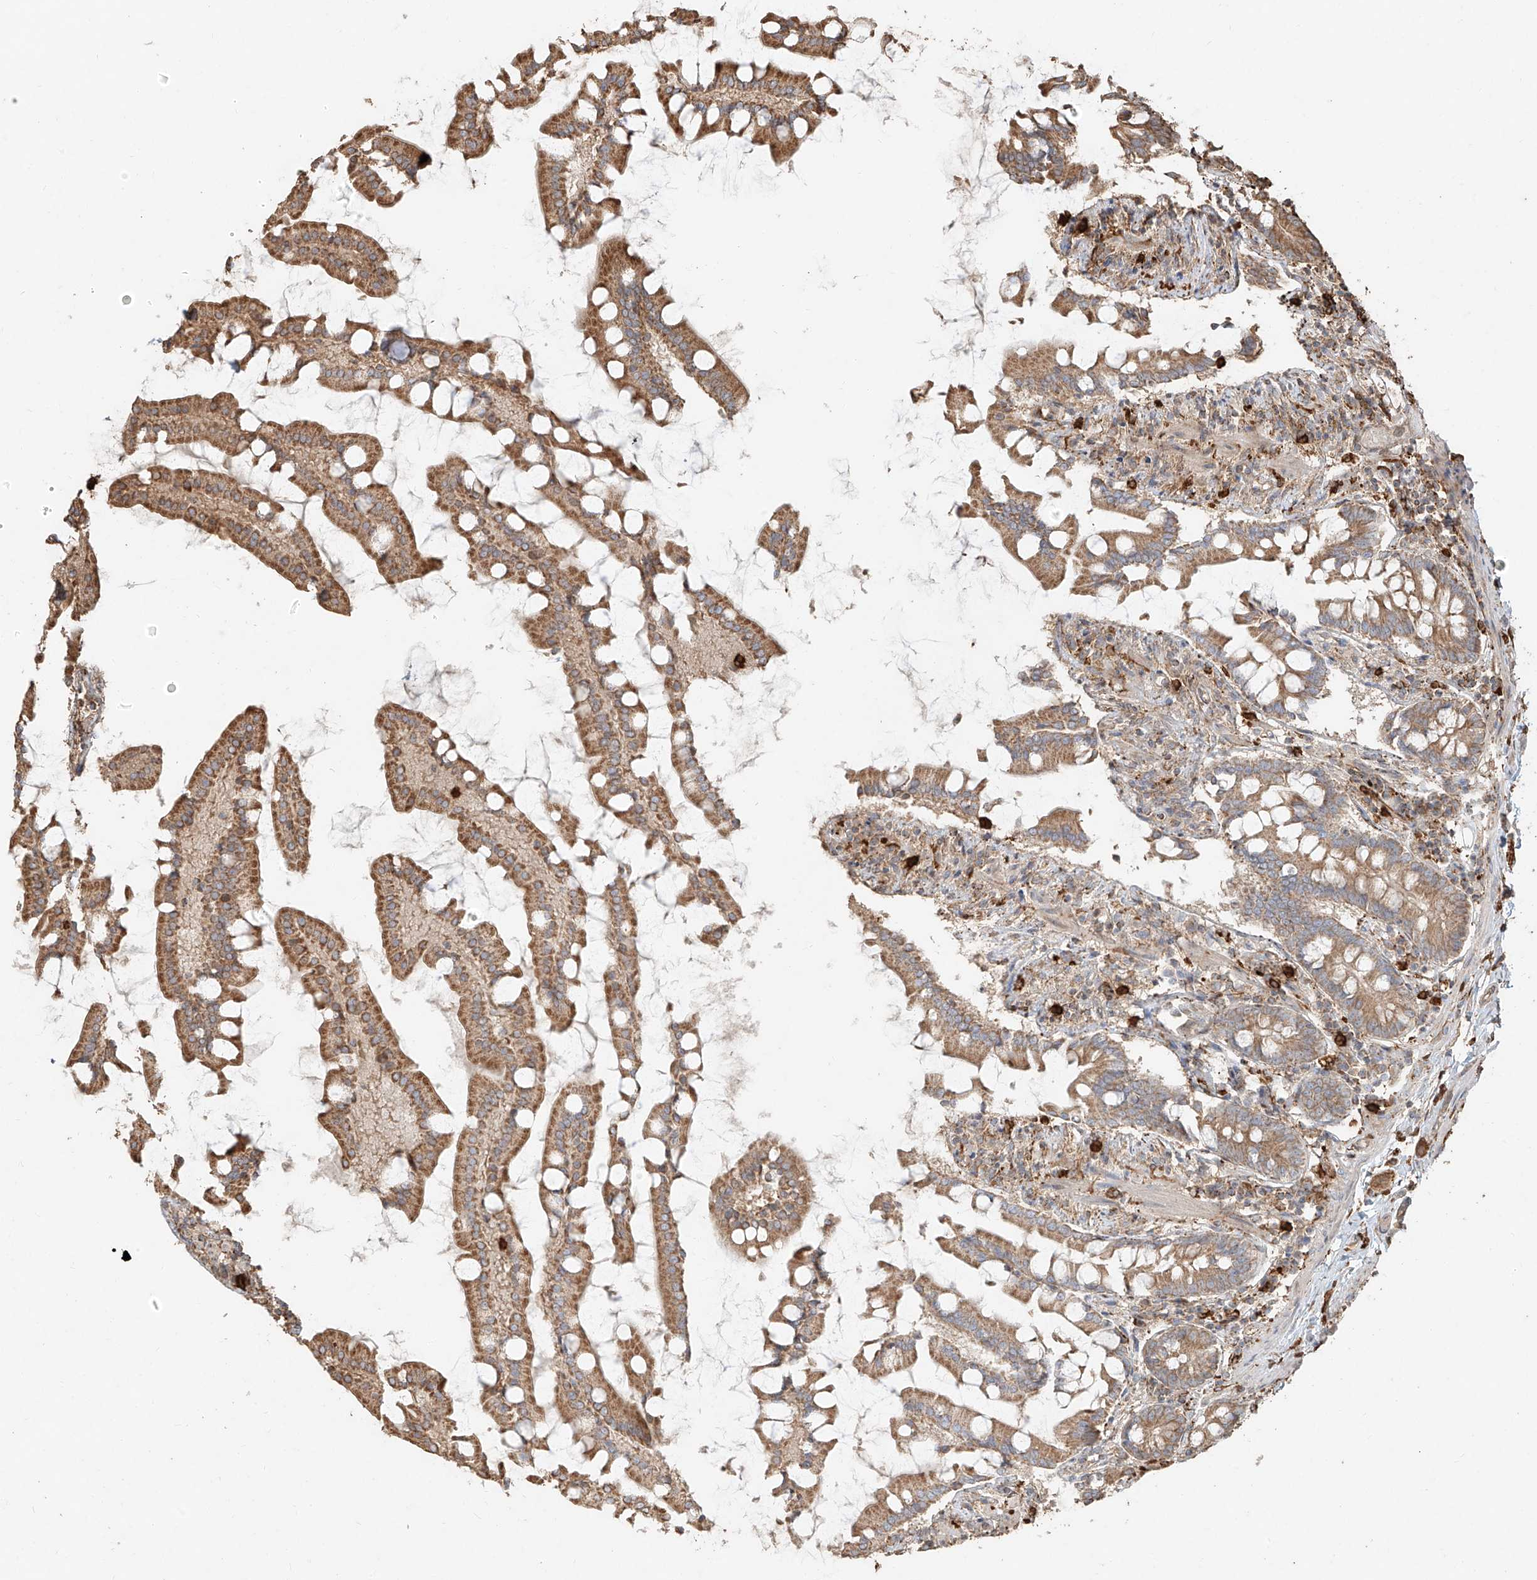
{"staining": {"intensity": "moderate", "quantity": ">75%", "location": "cytoplasmic/membranous"}, "tissue": "small intestine", "cell_type": "Glandular cells", "image_type": "normal", "snomed": [{"axis": "morphology", "description": "Normal tissue, NOS"}, {"axis": "topography", "description": "Small intestine"}], "caption": "Immunohistochemistry (IHC) (DAB (3,3'-diaminobenzidine)) staining of unremarkable human small intestine demonstrates moderate cytoplasmic/membranous protein expression in about >75% of glandular cells.", "gene": "EFNB1", "patient": {"sex": "male", "age": 41}}